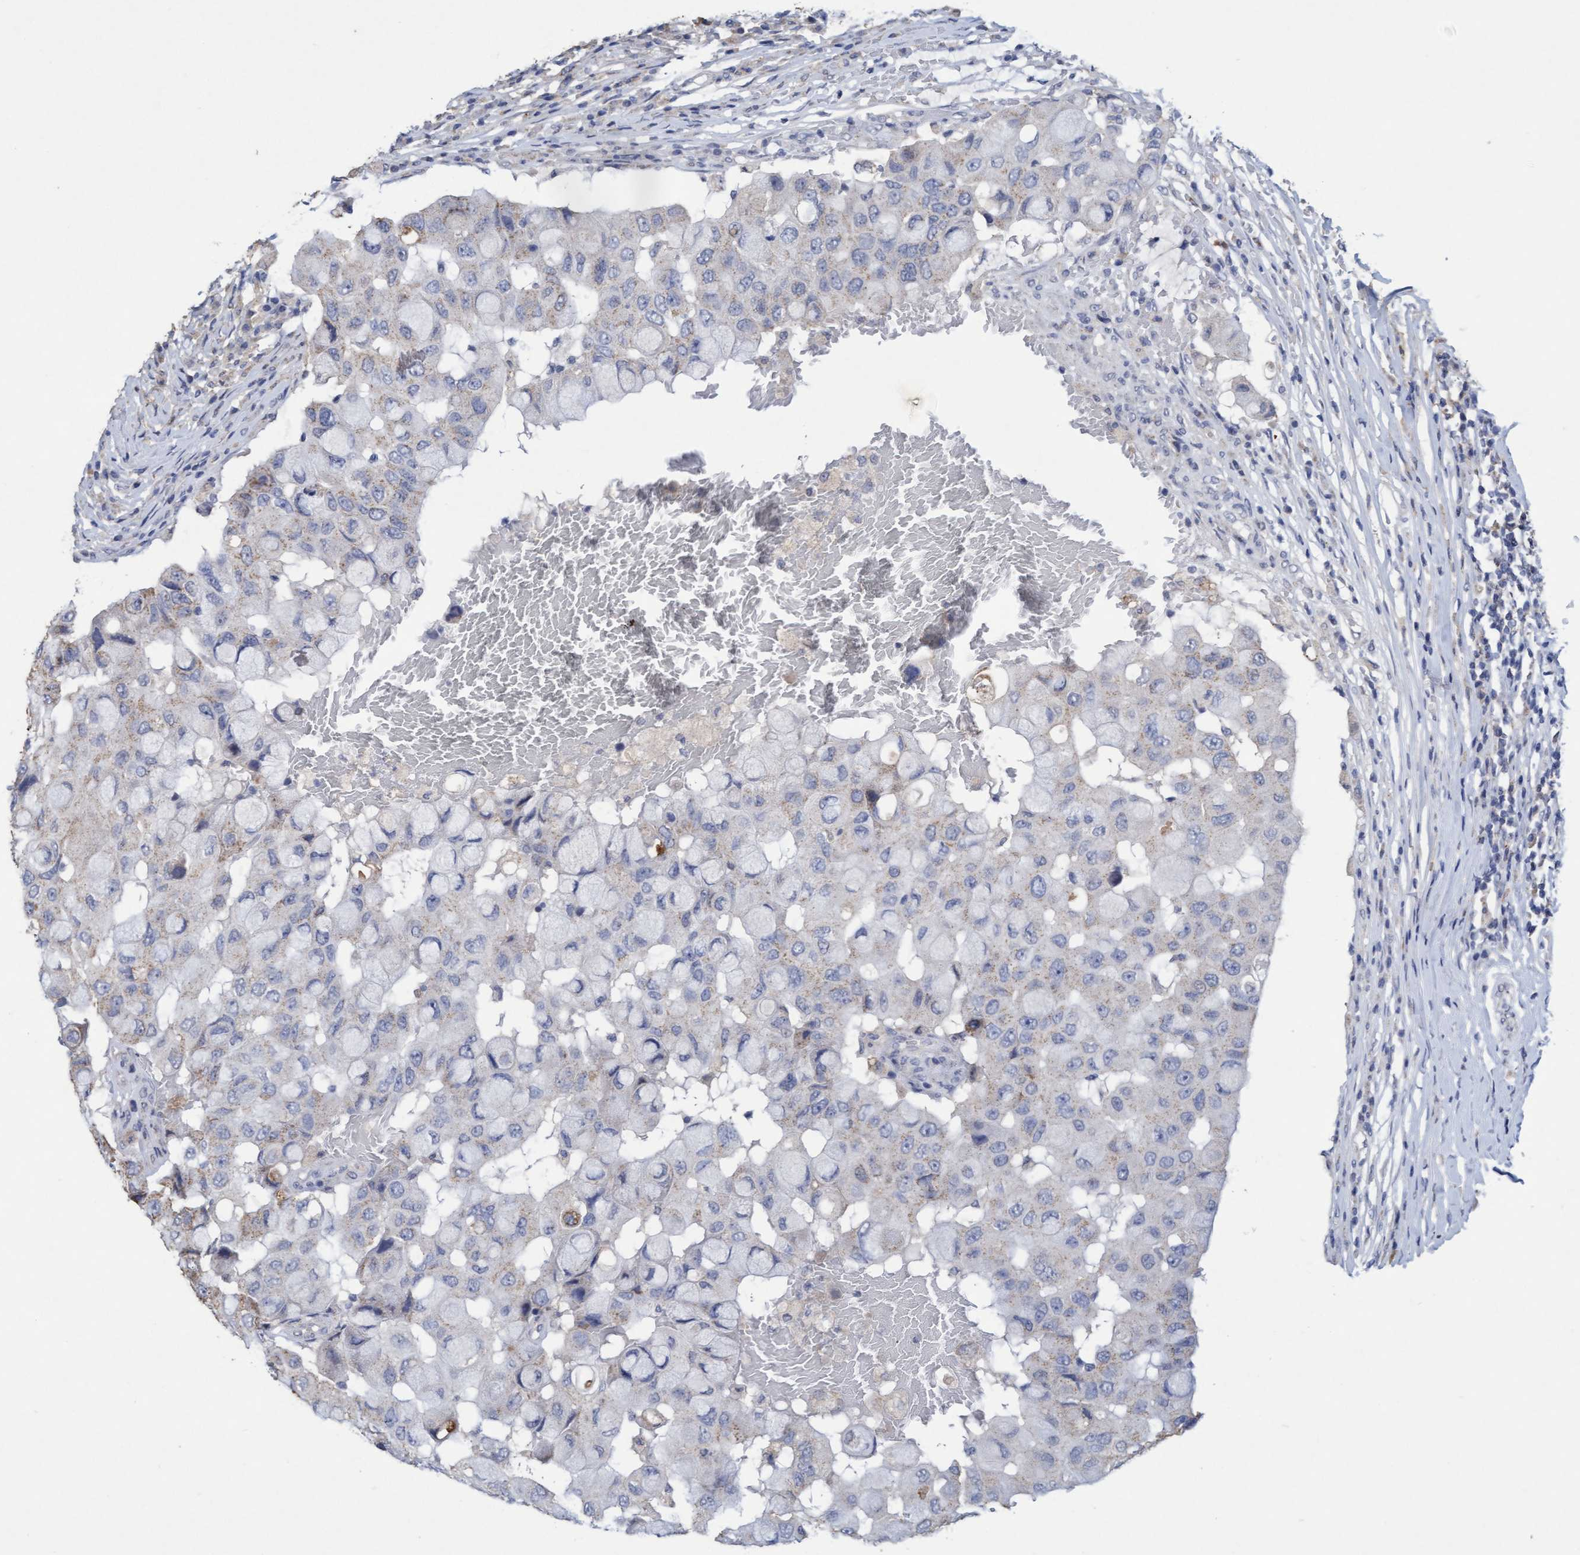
{"staining": {"intensity": "negative", "quantity": "none", "location": "none"}, "tissue": "breast cancer", "cell_type": "Tumor cells", "image_type": "cancer", "snomed": [{"axis": "morphology", "description": "Duct carcinoma"}, {"axis": "topography", "description": "Breast"}], "caption": "DAB (3,3'-diaminobenzidine) immunohistochemical staining of human breast cancer (infiltrating ductal carcinoma) demonstrates no significant expression in tumor cells.", "gene": "VSIG8", "patient": {"sex": "female", "age": 27}}